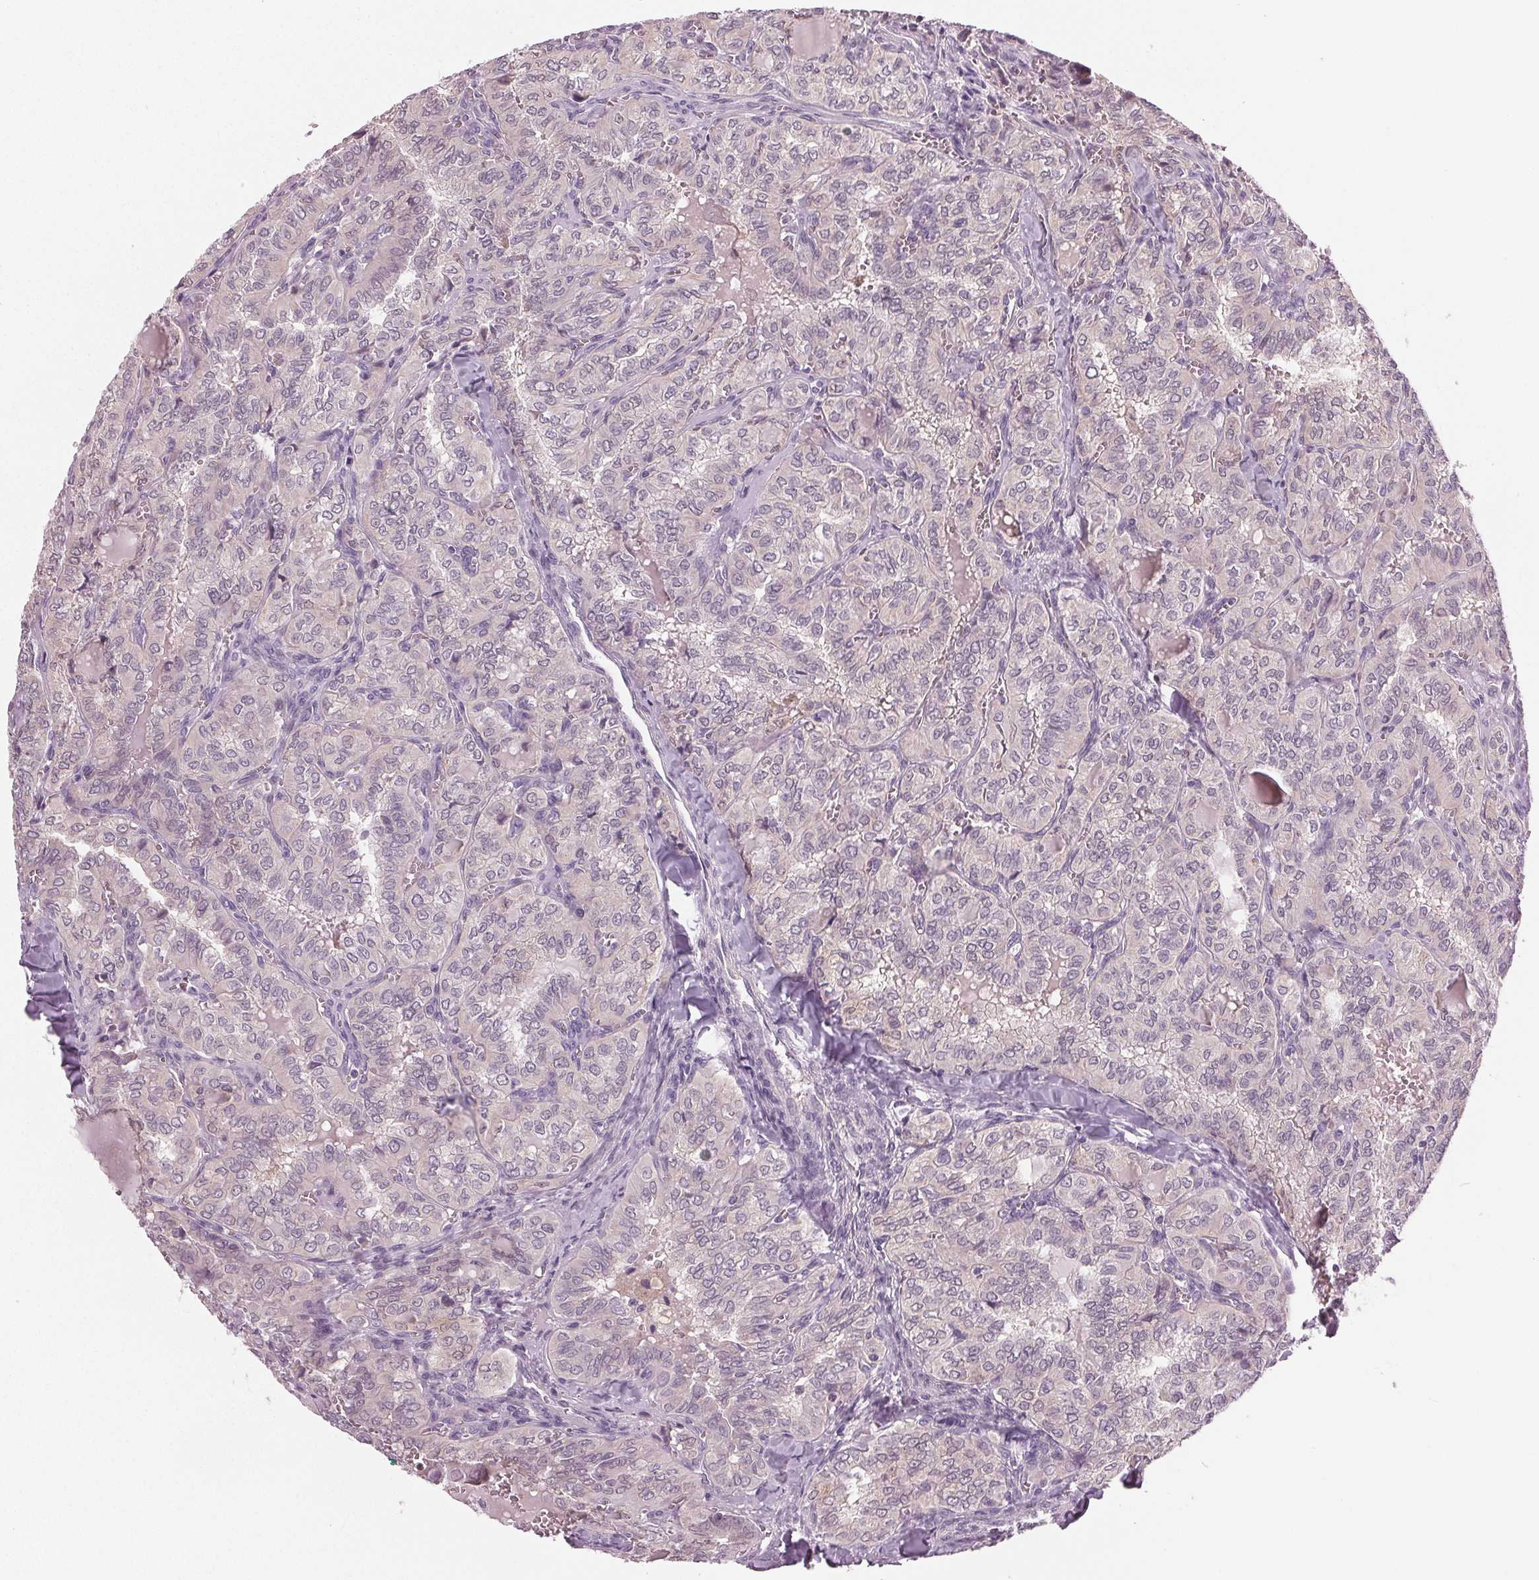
{"staining": {"intensity": "negative", "quantity": "none", "location": "none"}, "tissue": "thyroid cancer", "cell_type": "Tumor cells", "image_type": "cancer", "snomed": [{"axis": "morphology", "description": "Papillary adenocarcinoma, NOS"}, {"axis": "topography", "description": "Thyroid gland"}], "caption": "Tumor cells show no significant positivity in thyroid cancer.", "gene": "ZNF605", "patient": {"sex": "female", "age": 41}}